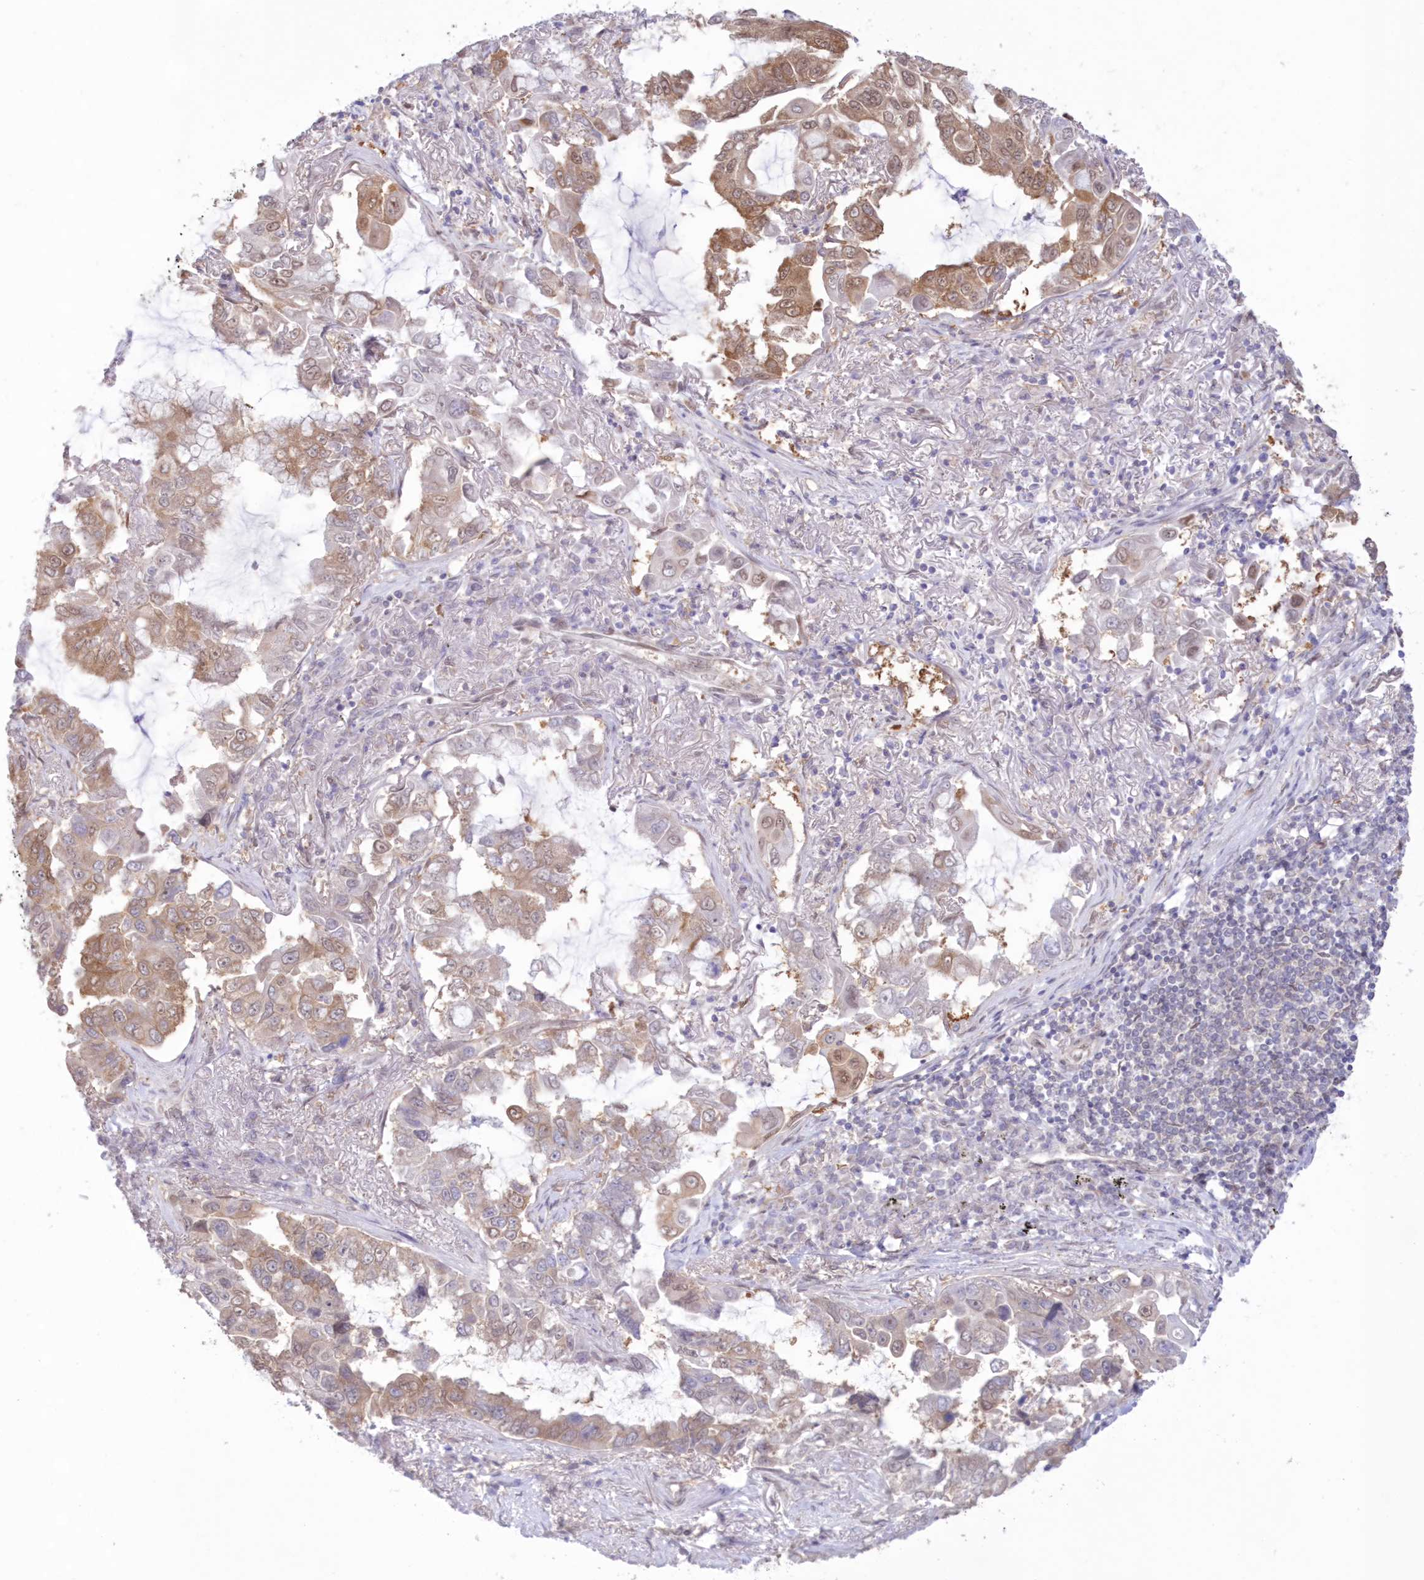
{"staining": {"intensity": "moderate", "quantity": "25%-75%", "location": "cytoplasmic/membranous,nuclear"}, "tissue": "lung cancer", "cell_type": "Tumor cells", "image_type": "cancer", "snomed": [{"axis": "morphology", "description": "Adenocarcinoma, NOS"}, {"axis": "topography", "description": "Lung"}], "caption": "Human lung cancer stained for a protein (brown) demonstrates moderate cytoplasmic/membranous and nuclear positive staining in approximately 25%-75% of tumor cells.", "gene": "RNPEP", "patient": {"sex": "male", "age": 64}}